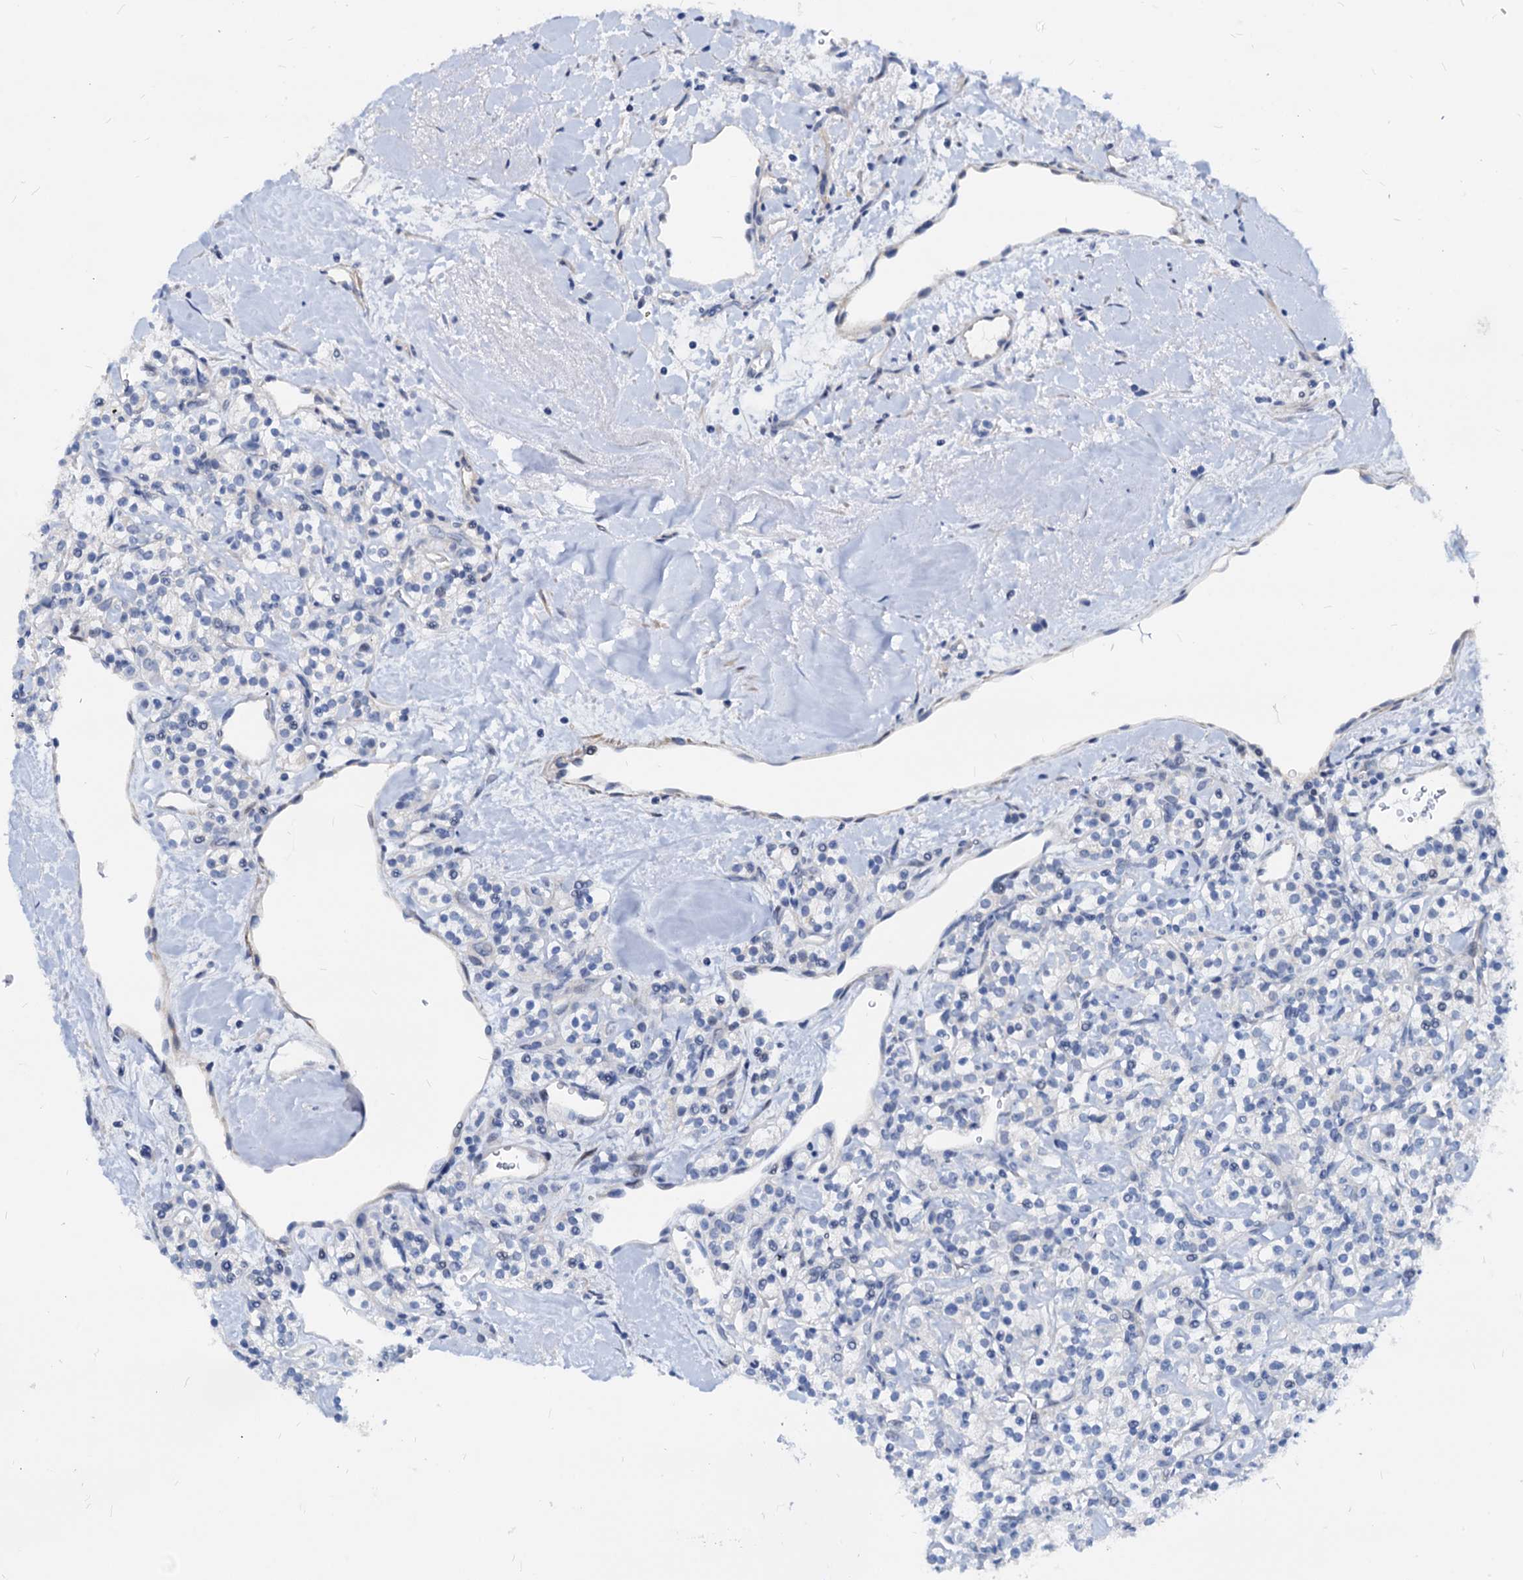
{"staining": {"intensity": "negative", "quantity": "none", "location": "none"}, "tissue": "renal cancer", "cell_type": "Tumor cells", "image_type": "cancer", "snomed": [{"axis": "morphology", "description": "Adenocarcinoma, NOS"}, {"axis": "topography", "description": "Kidney"}], "caption": "The immunohistochemistry image has no significant positivity in tumor cells of renal cancer tissue.", "gene": "HSF2", "patient": {"sex": "male", "age": 77}}